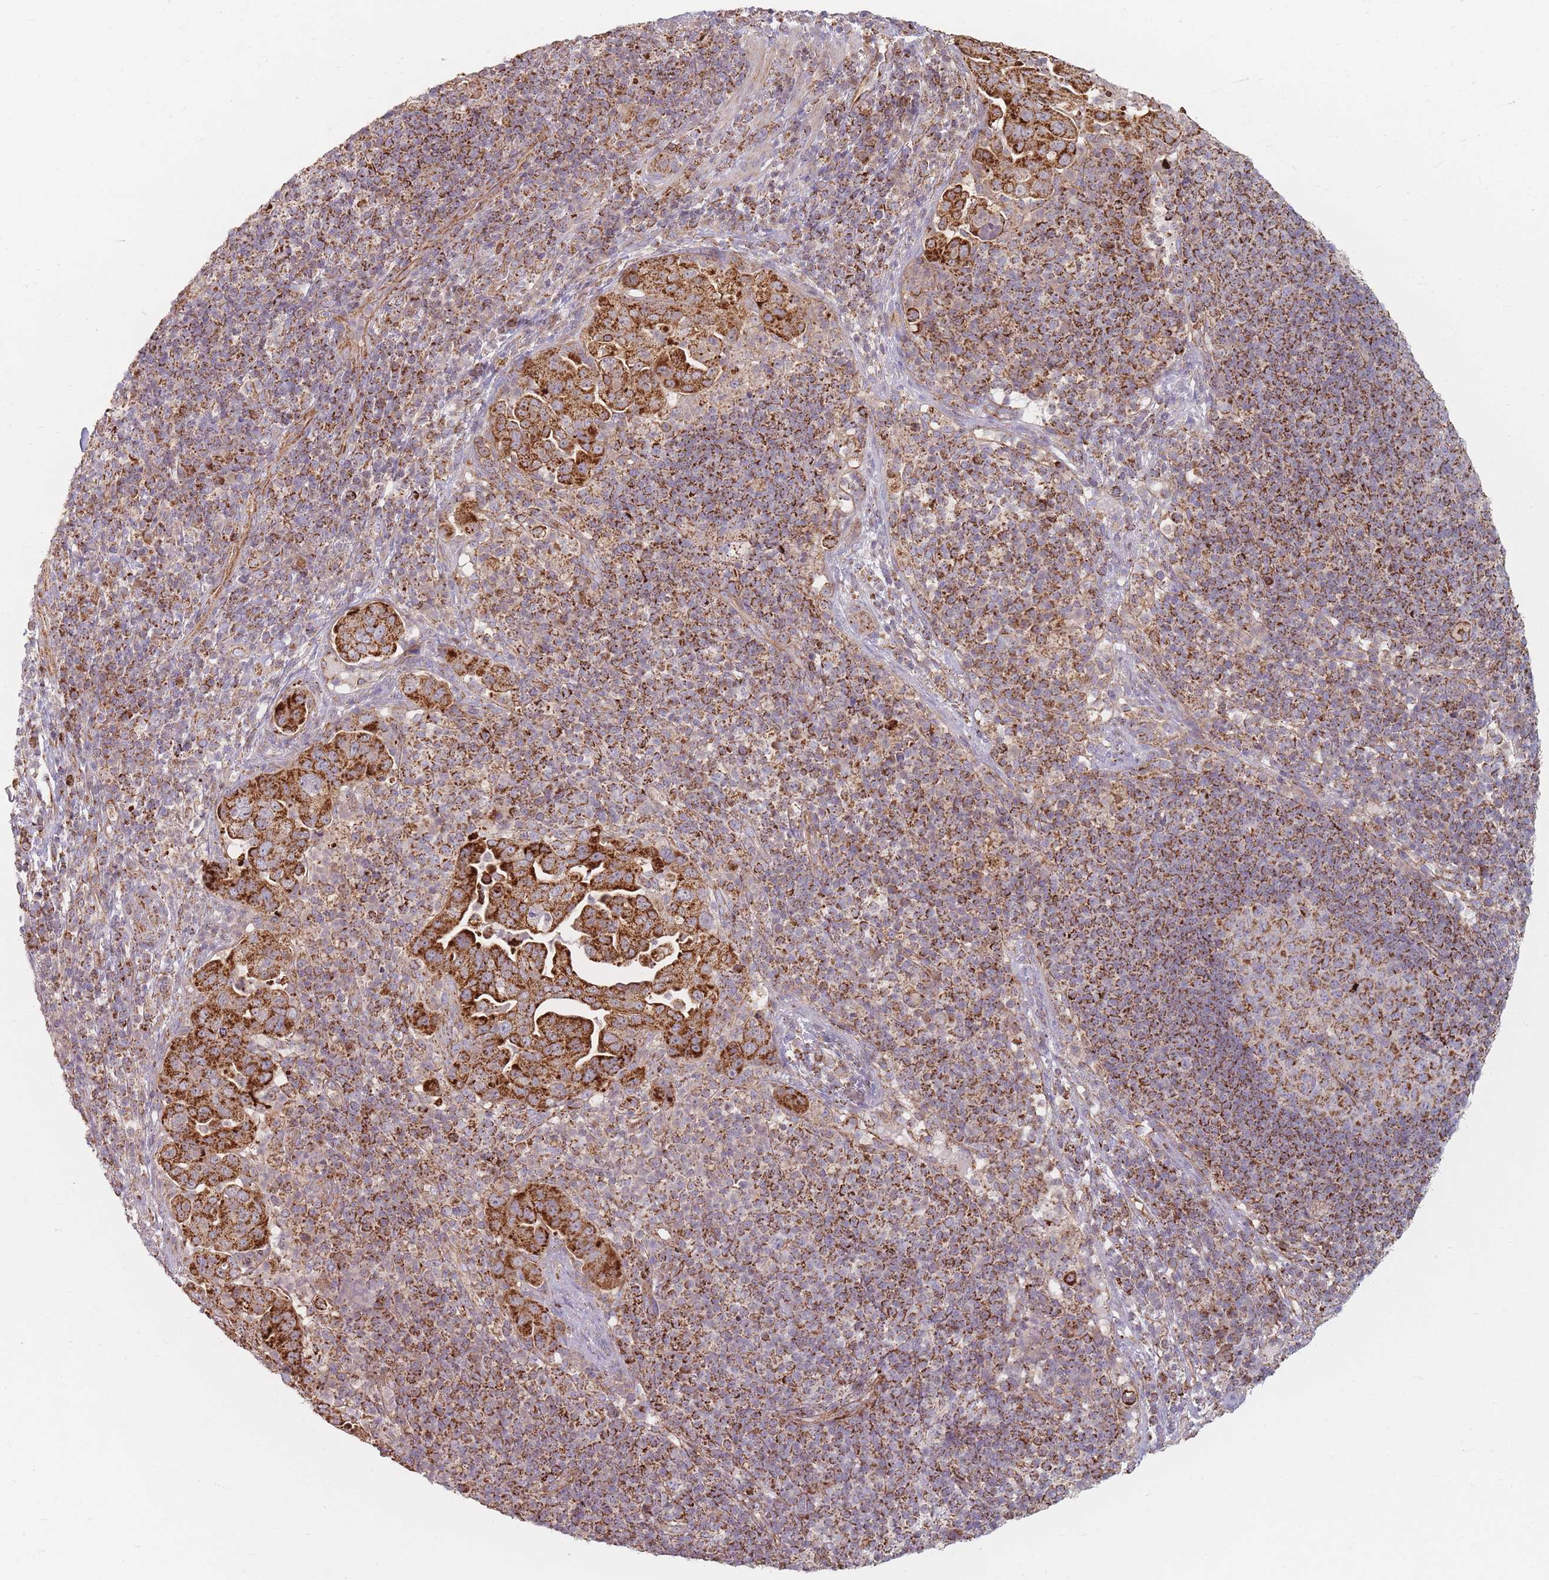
{"staining": {"intensity": "strong", "quantity": ">75%", "location": "cytoplasmic/membranous"}, "tissue": "pancreatic cancer", "cell_type": "Tumor cells", "image_type": "cancer", "snomed": [{"axis": "morphology", "description": "Adenocarcinoma, NOS"}, {"axis": "topography", "description": "Pancreas"}], "caption": "Tumor cells exhibit strong cytoplasmic/membranous expression in approximately >75% of cells in adenocarcinoma (pancreatic).", "gene": "ESRP2", "patient": {"sex": "female", "age": 63}}